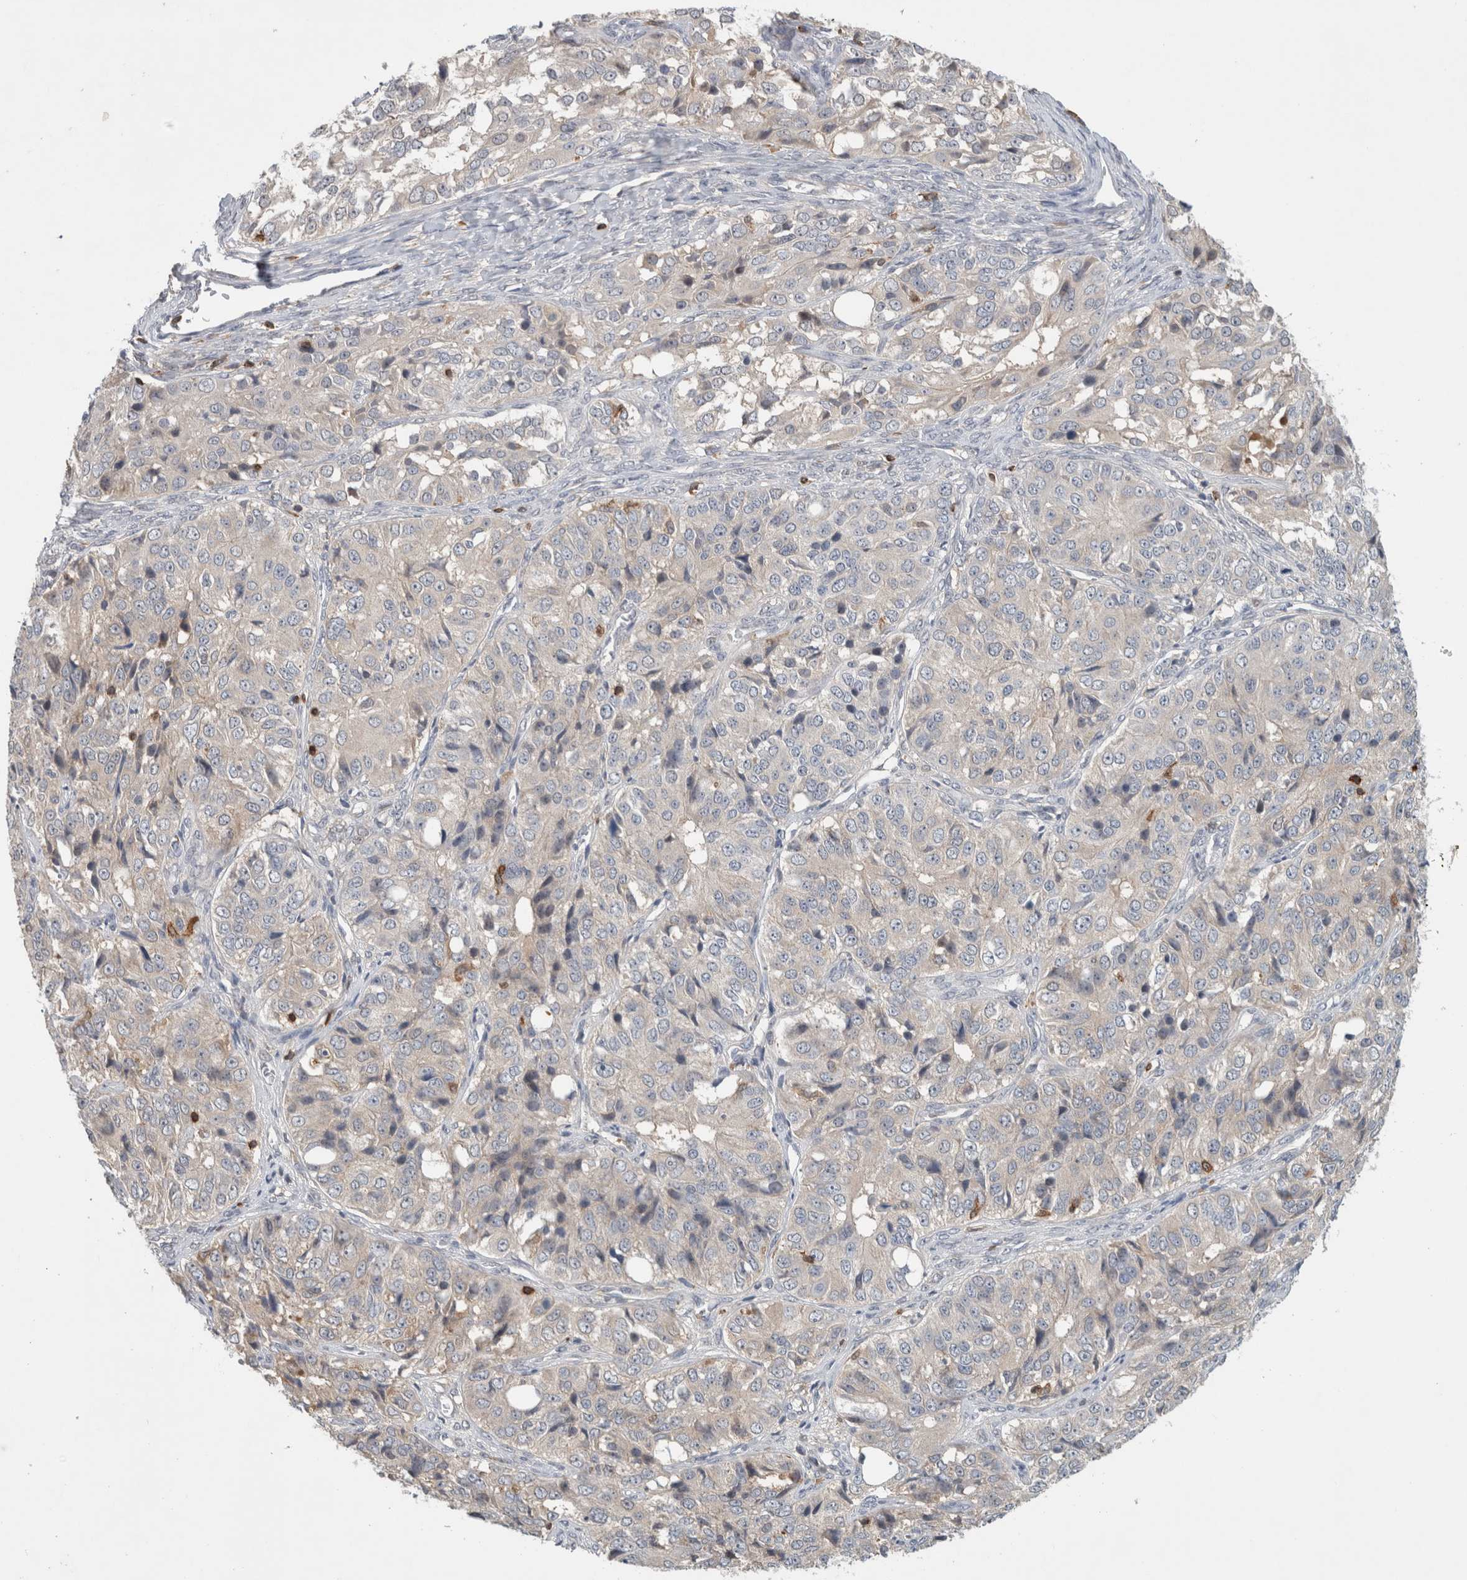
{"staining": {"intensity": "negative", "quantity": "none", "location": "none"}, "tissue": "ovarian cancer", "cell_type": "Tumor cells", "image_type": "cancer", "snomed": [{"axis": "morphology", "description": "Carcinoma, endometroid"}, {"axis": "topography", "description": "Ovary"}], "caption": "A high-resolution micrograph shows immunohistochemistry staining of ovarian cancer (endometroid carcinoma), which shows no significant expression in tumor cells. (Immunohistochemistry, brightfield microscopy, high magnification).", "gene": "GFRA2", "patient": {"sex": "female", "age": 51}}